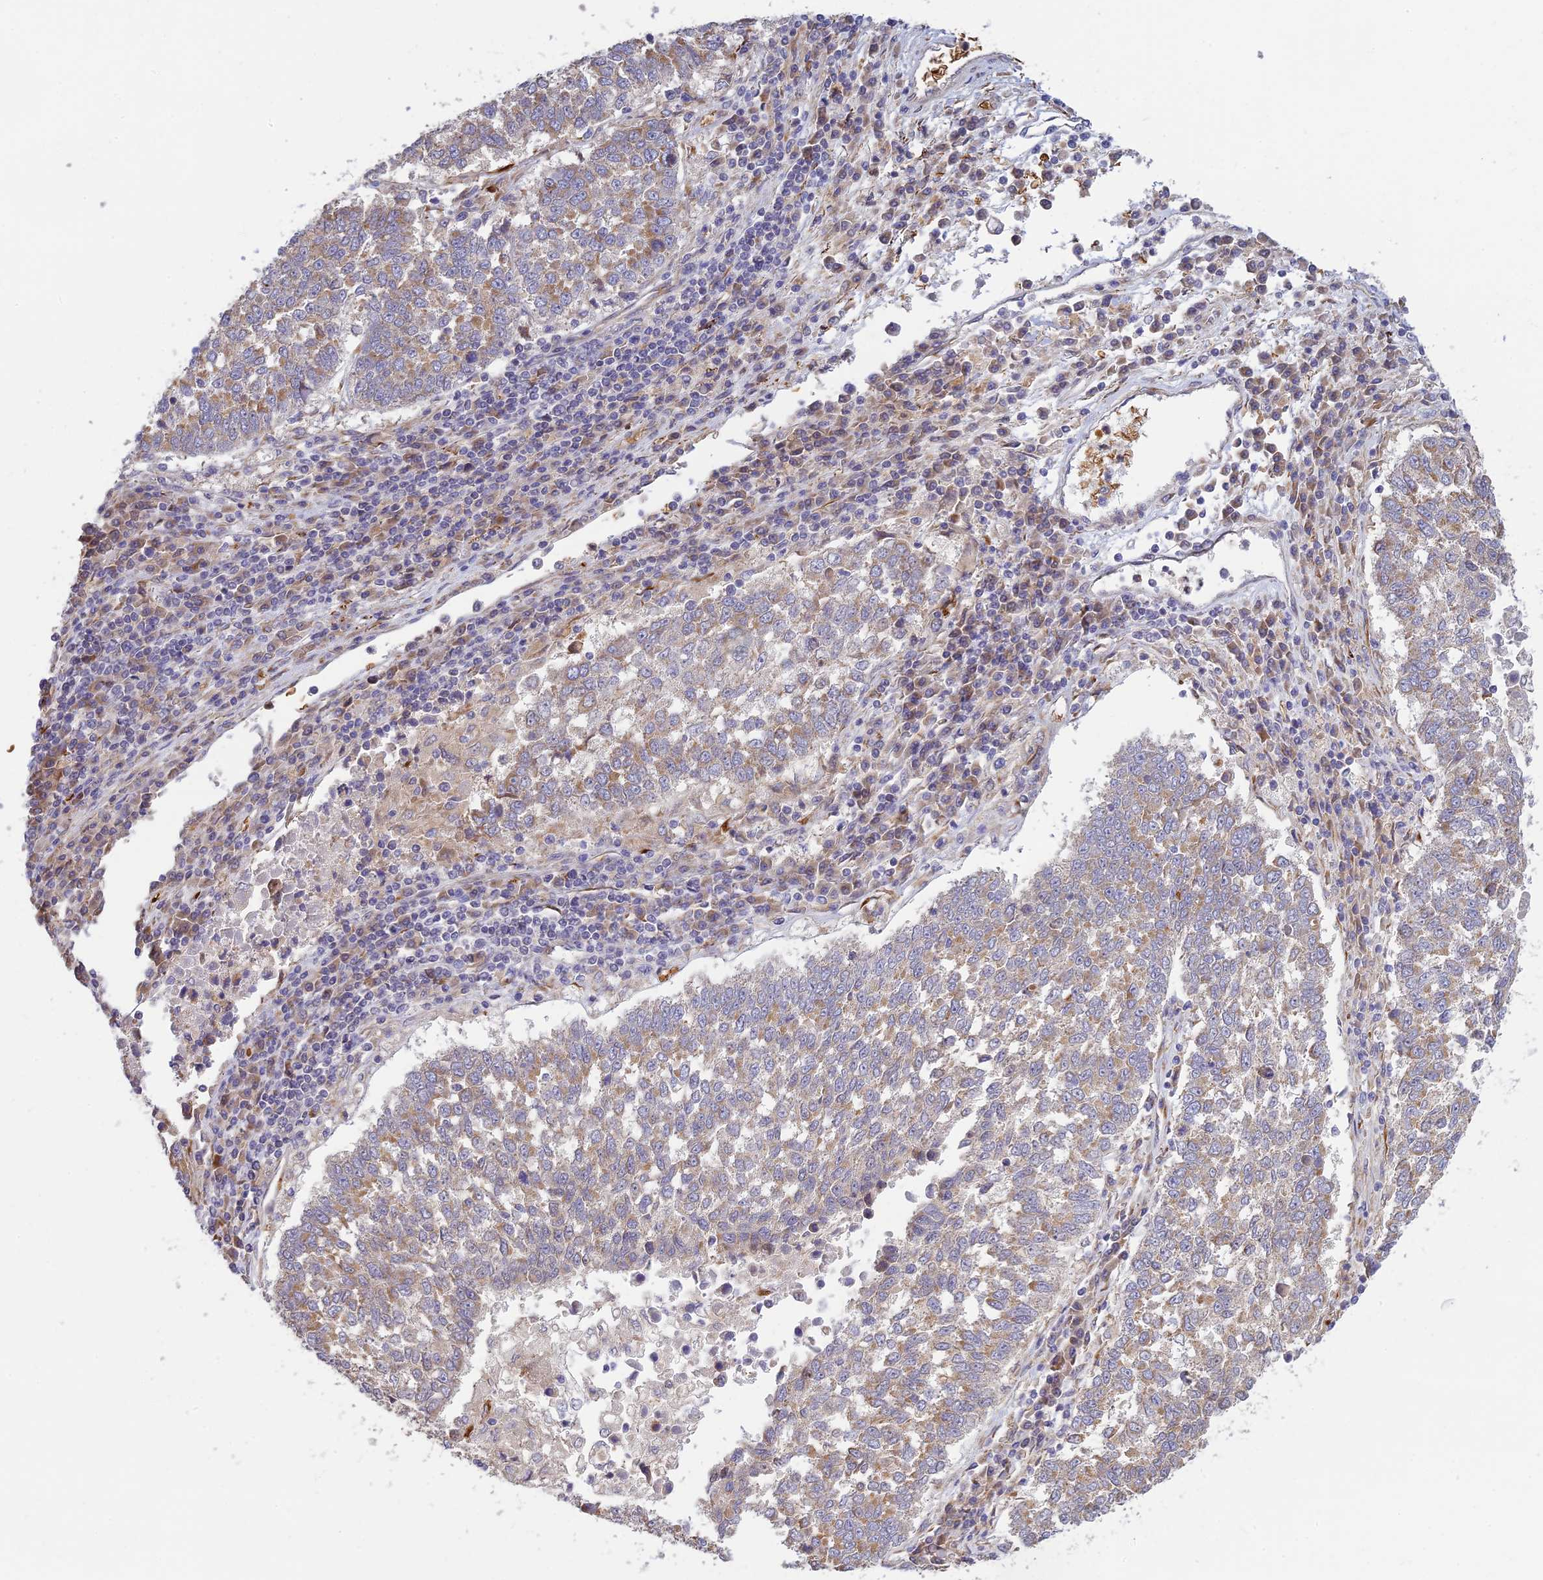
{"staining": {"intensity": "weak", "quantity": "25%-75%", "location": "cytoplasmic/membranous"}, "tissue": "lung cancer", "cell_type": "Tumor cells", "image_type": "cancer", "snomed": [{"axis": "morphology", "description": "Squamous cell carcinoma, NOS"}, {"axis": "topography", "description": "Lung"}], "caption": "This is an image of IHC staining of squamous cell carcinoma (lung), which shows weak positivity in the cytoplasmic/membranous of tumor cells.", "gene": "UFSP2", "patient": {"sex": "male", "age": 73}}